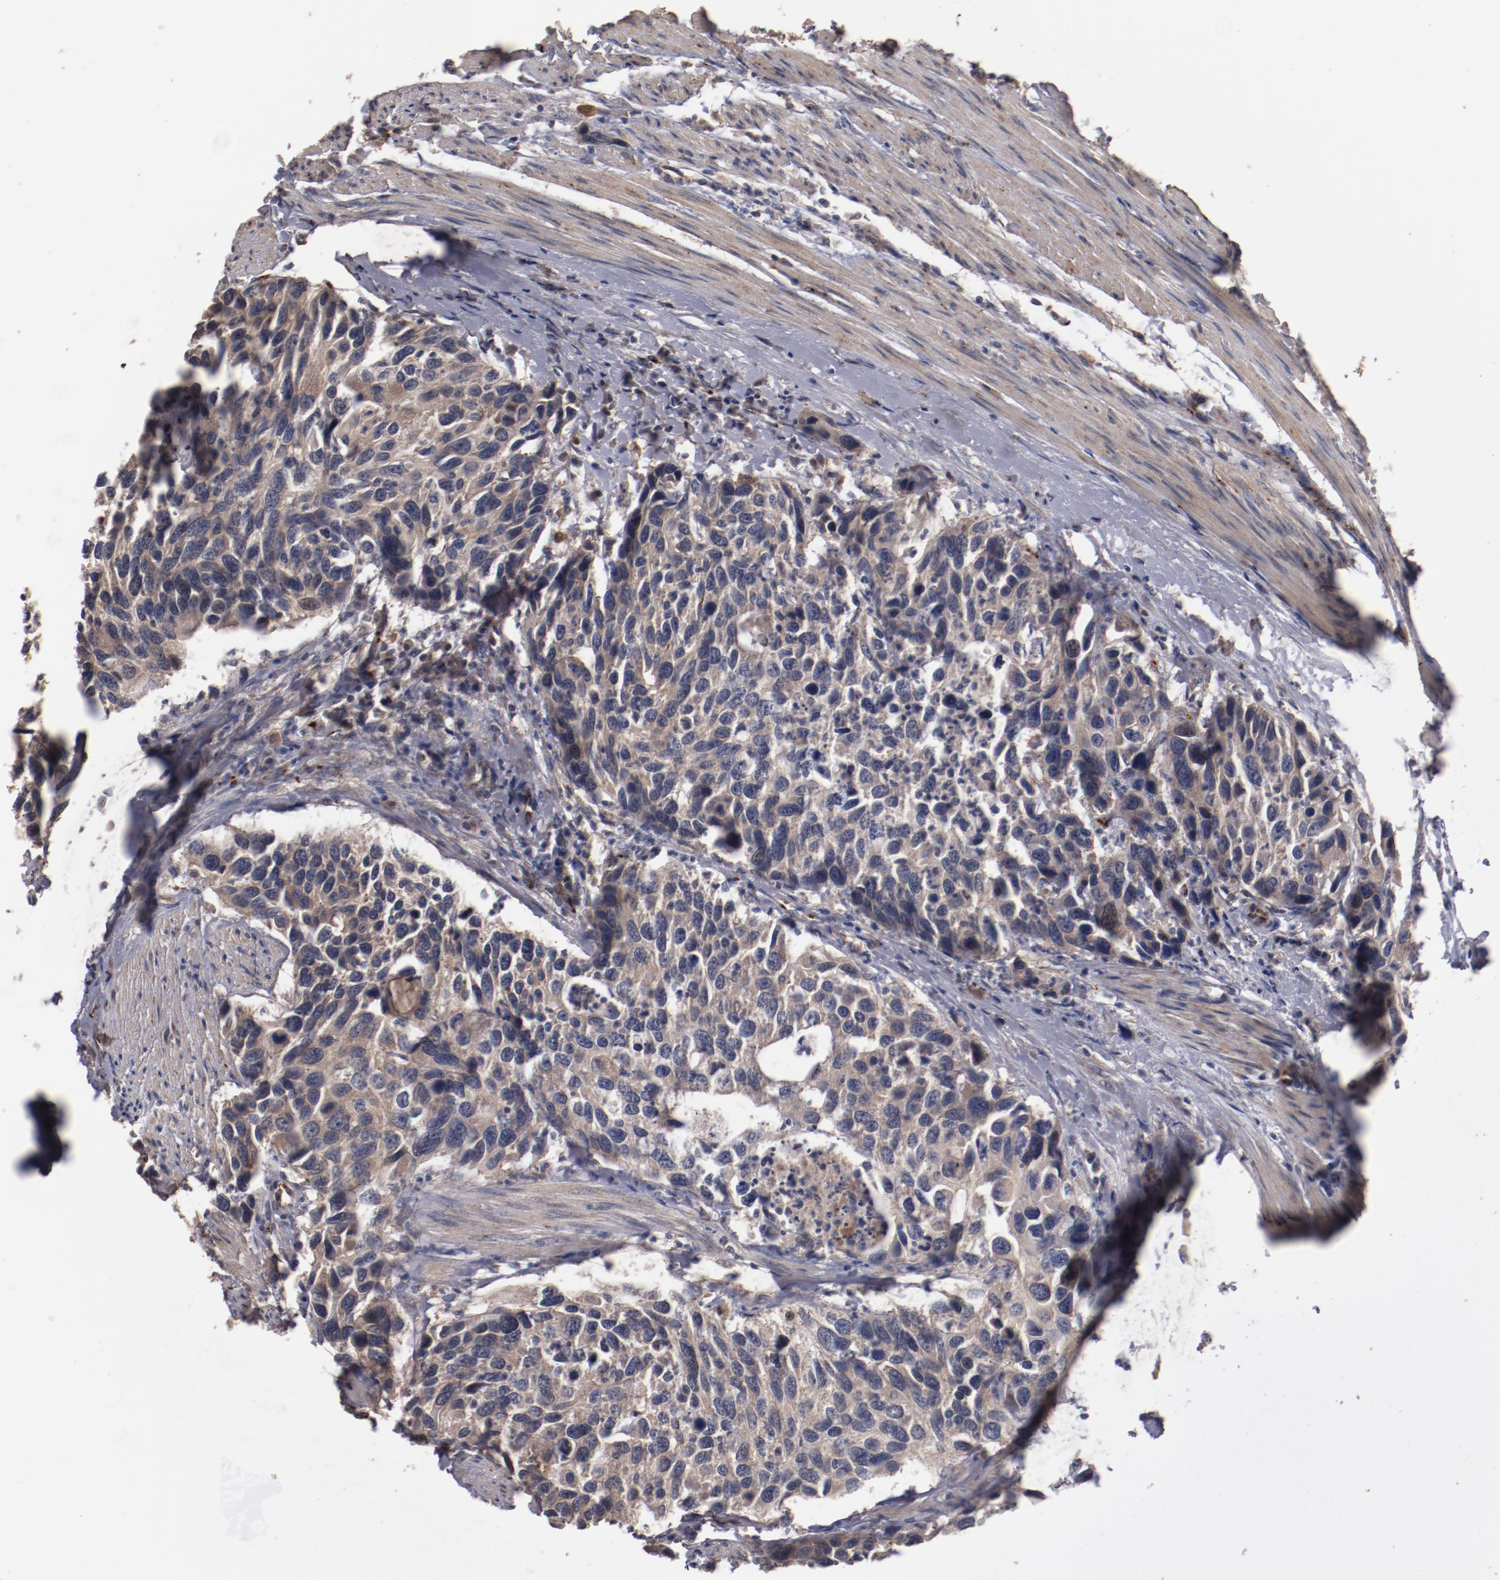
{"staining": {"intensity": "weak", "quantity": ">75%", "location": "cytoplasmic/membranous"}, "tissue": "urothelial cancer", "cell_type": "Tumor cells", "image_type": "cancer", "snomed": [{"axis": "morphology", "description": "Urothelial carcinoma, High grade"}, {"axis": "topography", "description": "Urinary bladder"}], "caption": "Urothelial cancer stained with a protein marker displays weak staining in tumor cells.", "gene": "DIPK2B", "patient": {"sex": "male", "age": 66}}